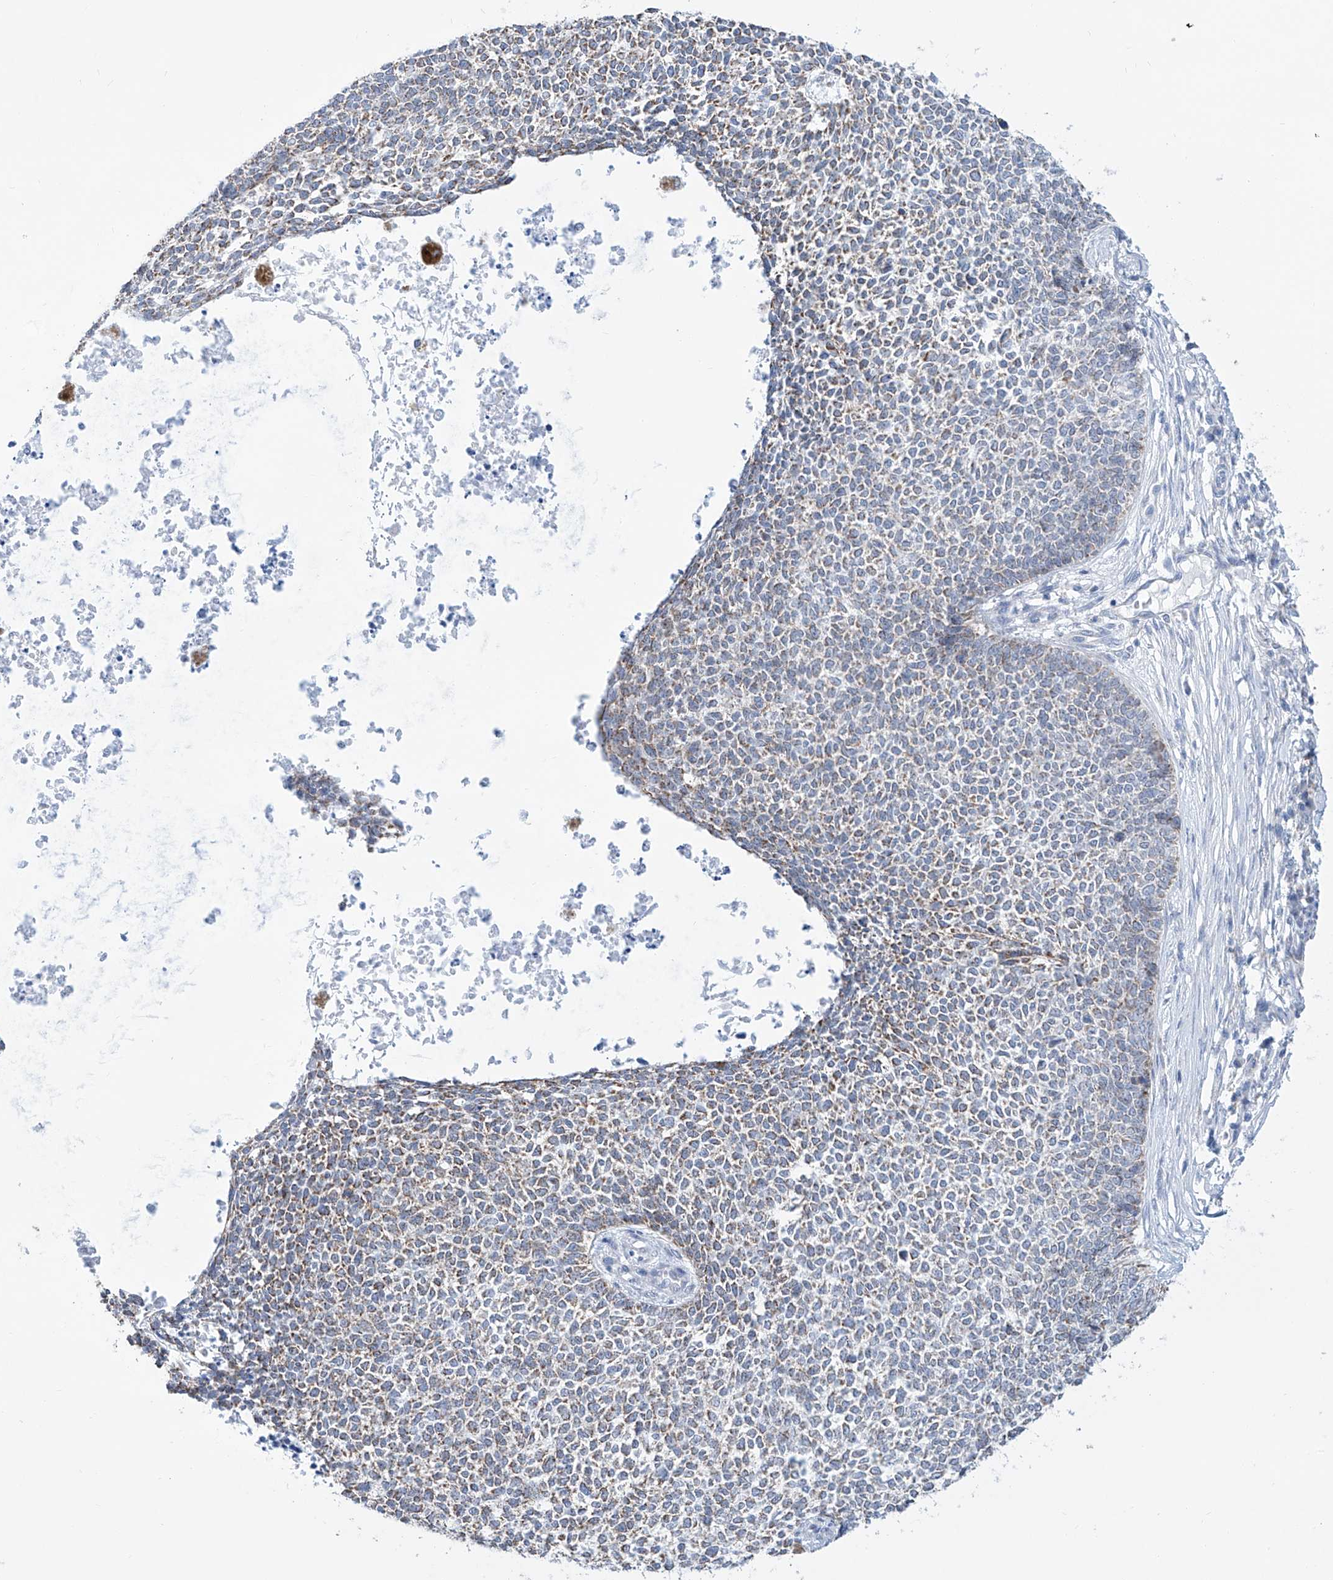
{"staining": {"intensity": "moderate", "quantity": ">75%", "location": "cytoplasmic/membranous"}, "tissue": "skin cancer", "cell_type": "Tumor cells", "image_type": "cancer", "snomed": [{"axis": "morphology", "description": "Basal cell carcinoma"}, {"axis": "topography", "description": "Skin"}], "caption": "Protein staining exhibits moderate cytoplasmic/membranous staining in approximately >75% of tumor cells in basal cell carcinoma (skin).", "gene": "ALDH6A1", "patient": {"sex": "female", "age": 84}}